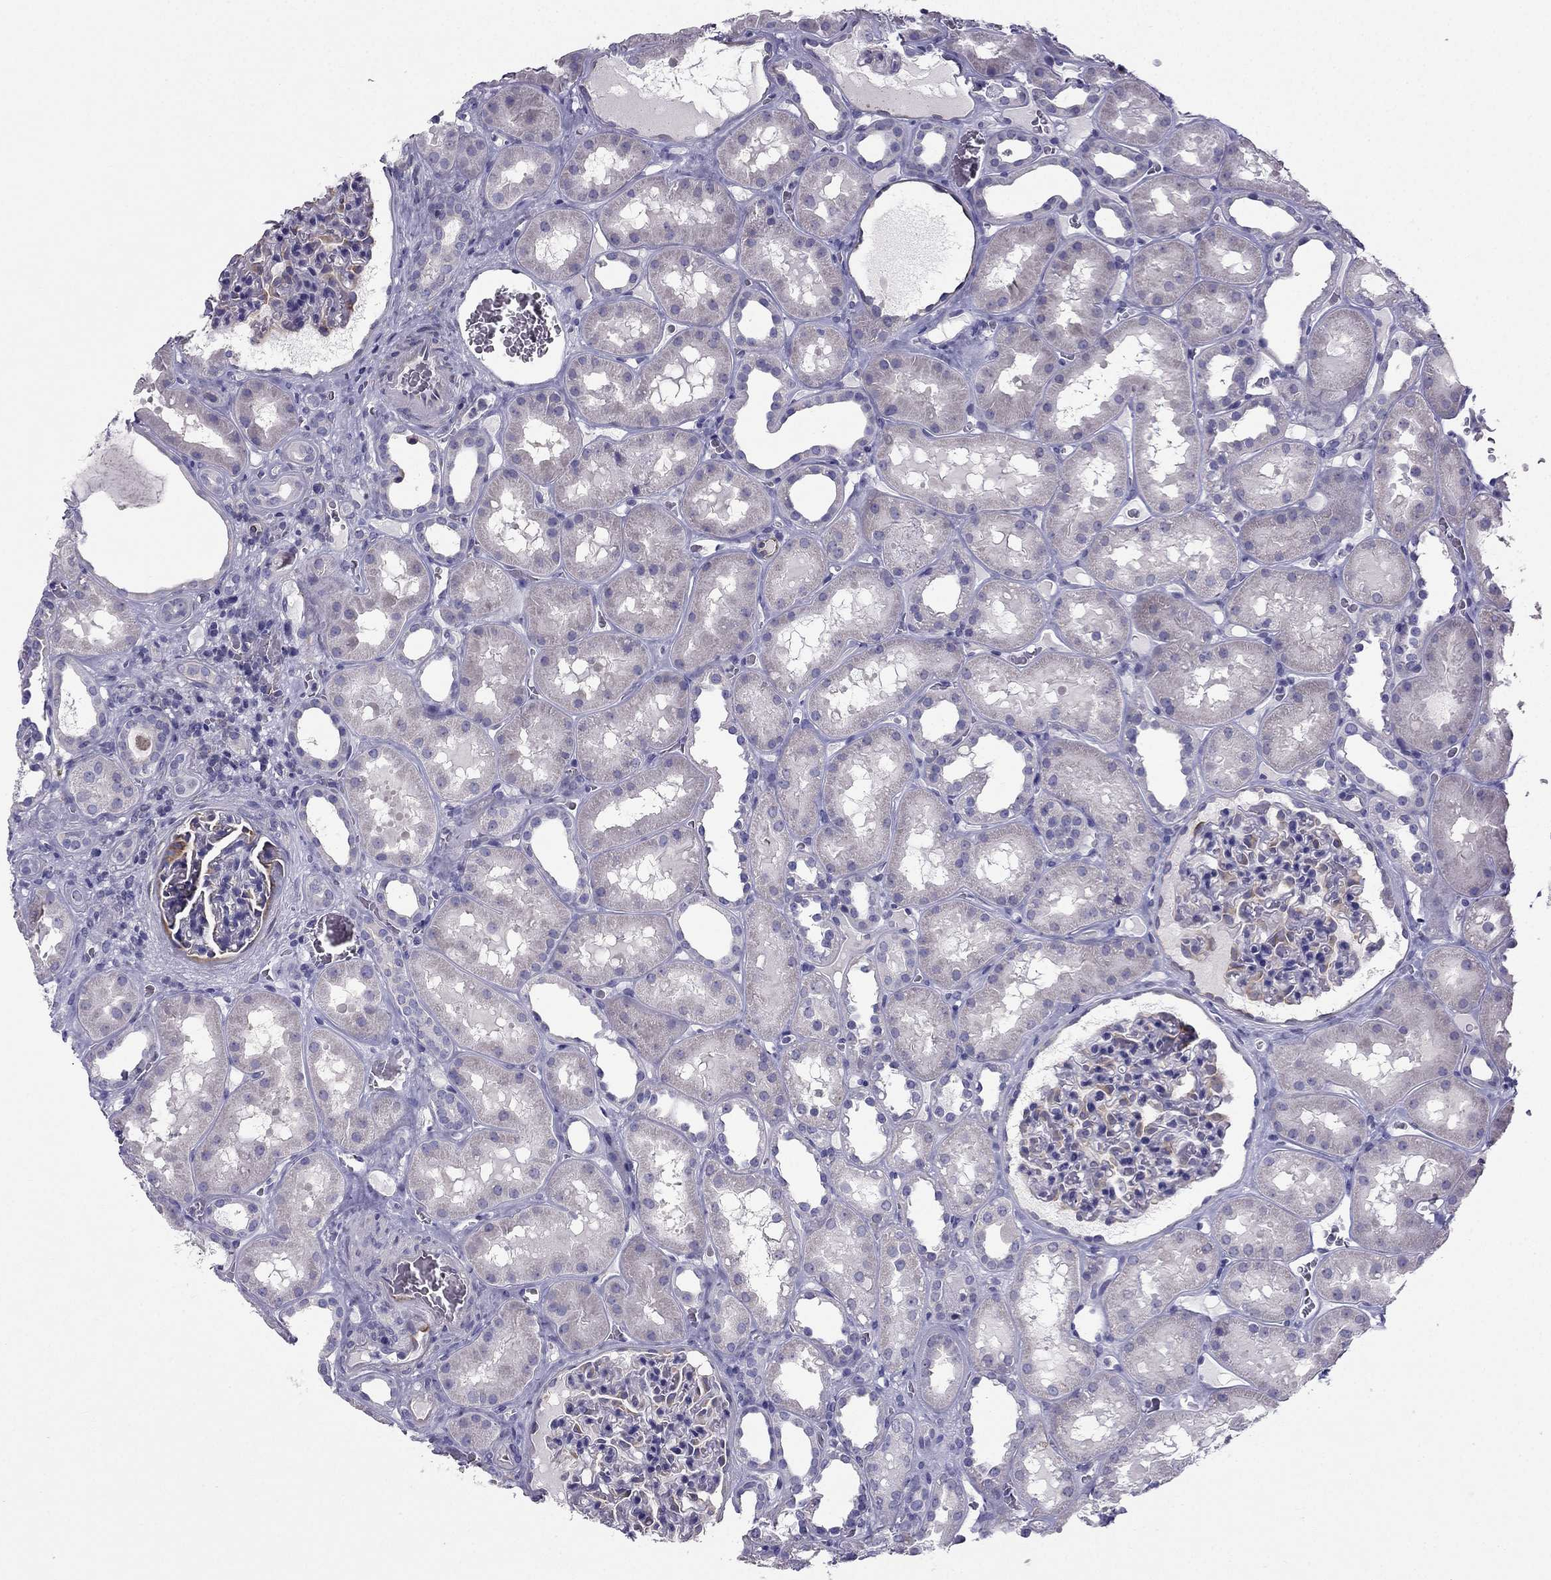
{"staining": {"intensity": "weak", "quantity": "25%-75%", "location": "cytoplasmic/membranous"}, "tissue": "kidney", "cell_type": "Cells in glomeruli", "image_type": "normal", "snomed": [{"axis": "morphology", "description": "Normal tissue, NOS"}, {"axis": "topography", "description": "Kidney"}], "caption": "Unremarkable kidney displays weak cytoplasmic/membranous staining in about 25%-75% of cells in glomeruli, visualized by immunohistochemistry.", "gene": "SYT5", "patient": {"sex": "female", "age": 41}}